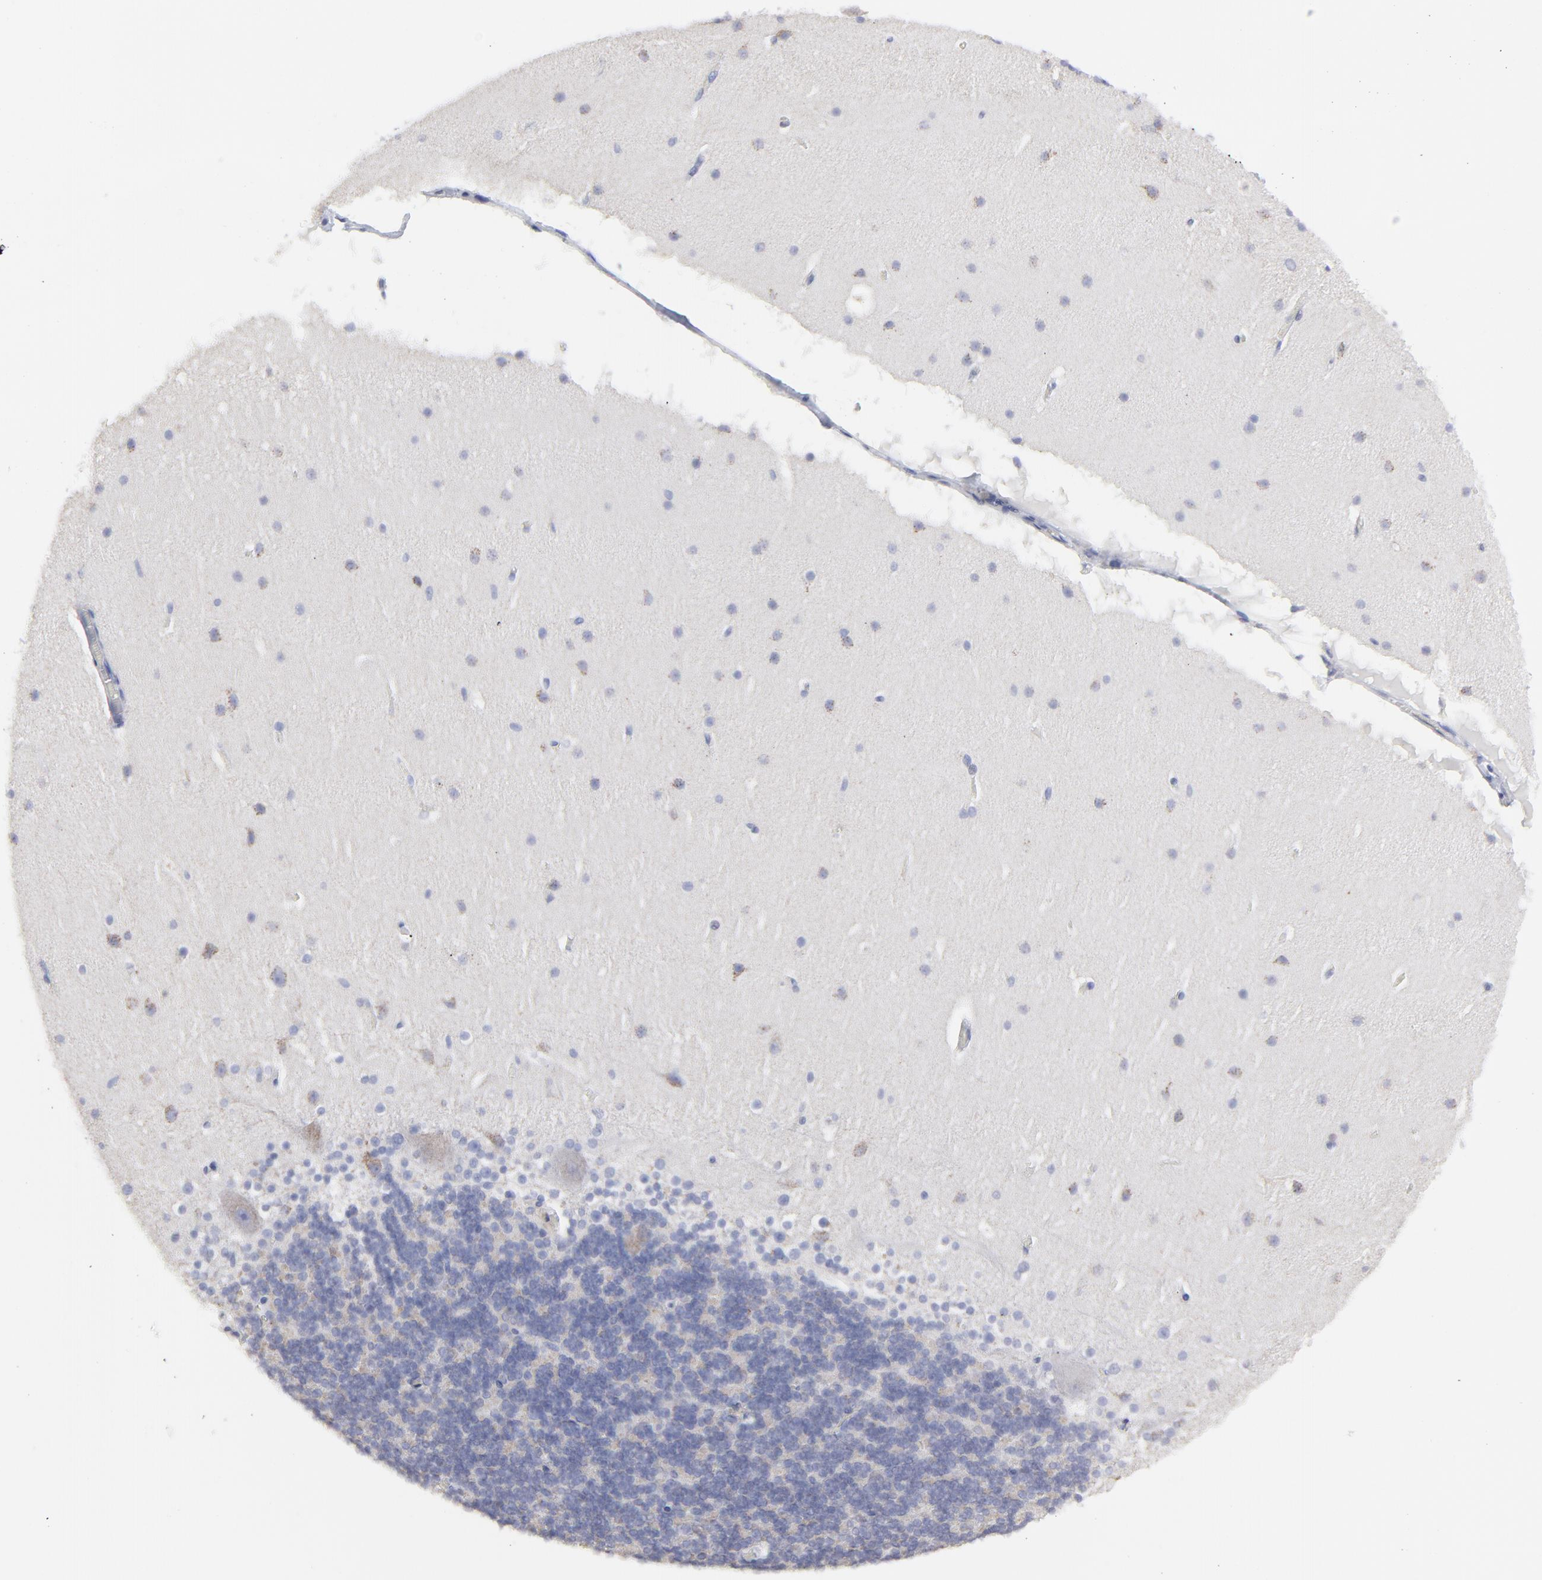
{"staining": {"intensity": "negative", "quantity": "none", "location": "none"}, "tissue": "cerebellum", "cell_type": "Cells in granular layer", "image_type": "normal", "snomed": [{"axis": "morphology", "description": "Normal tissue, NOS"}, {"axis": "topography", "description": "Cerebellum"}], "caption": "An IHC micrograph of benign cerebellum is shown. There is no staining in cells in granular layer of cerebellum.", "gene": "NCAPH", "patient": {"sex": "female", "age": 19}}